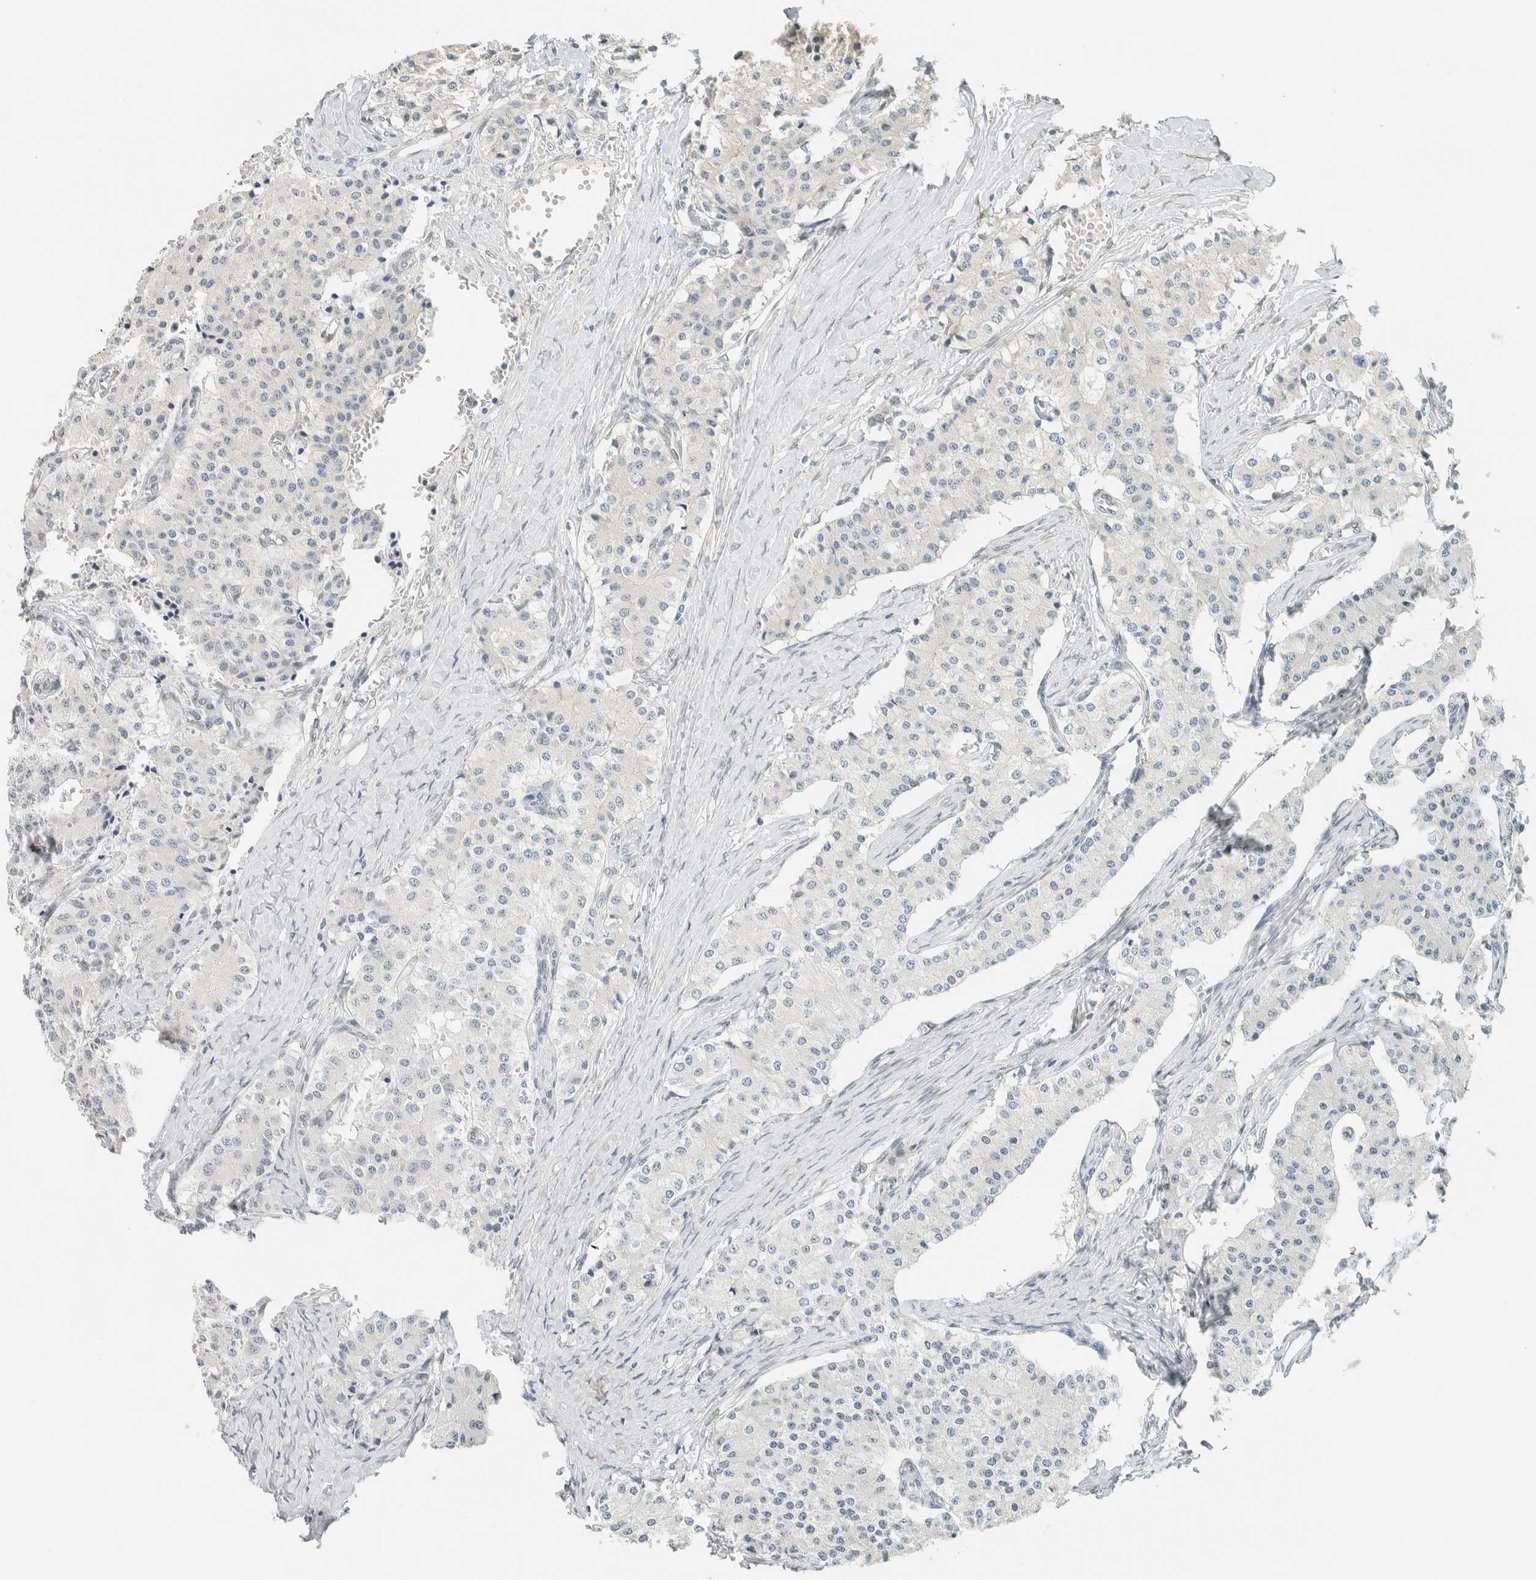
{"staining": {"intensity": "negative", "quantity": "none", "location": "none"}, "tissue": "carcinoid", "cell_type": "Tumor cells", "image_type": "cancer", "snomed": [{"axis": "morphology", "description": "Carcinoid, malignant, NOS"}, {"axis": "topography", "description": "Colon"}], "caption": "This is a micrograph of IHC staining of carcinoid, which shows no positivity in tumor cells. Nuclei are stained in blue.", "gene": "C1QTNF12", "patient": {"sex": "female", "age": 52}}